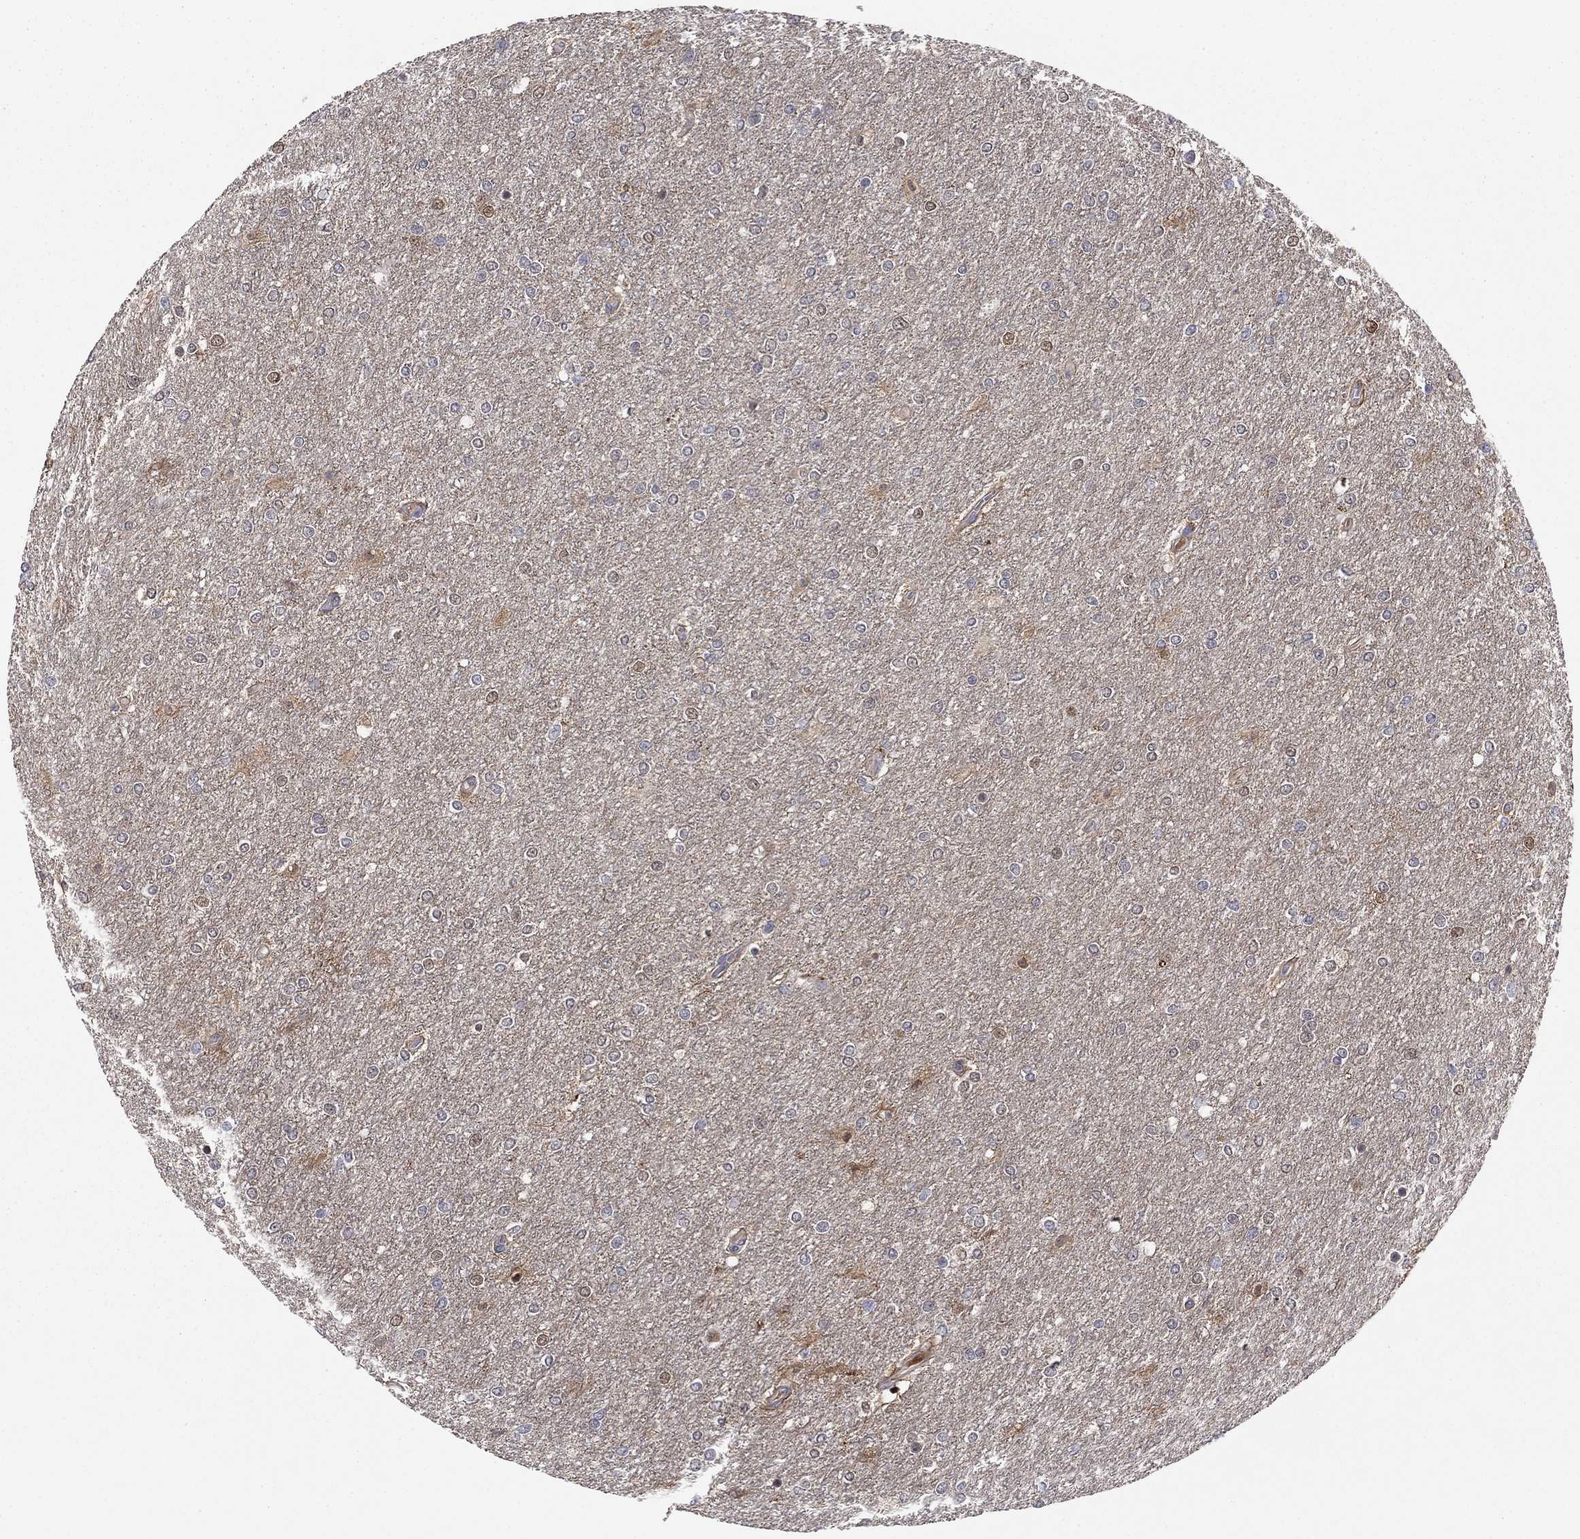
{"staining": {"intensity": "moderate", "quantity": "<25%", "location": "nuclear"}, "tissue": "glioma", "cell_type": "Tumor cells", "image_type": "cancer", "snomed": [{"axis": "morphology", "description": "Glioma, malignant, High grade"}, {"axis": "topography", "description": "Brain"}], "caption": "Glioma stained with DAB immunohistochemistry displays low levels of moderate nuclear positivity in about <25% of tumor cells. (Stains: DAB in brown, nuclei in blue, Microscopy: brightfield microscopy at high magnification).", "gene": "BCL11A", "patient": {"sex": "female", "age": 61}}